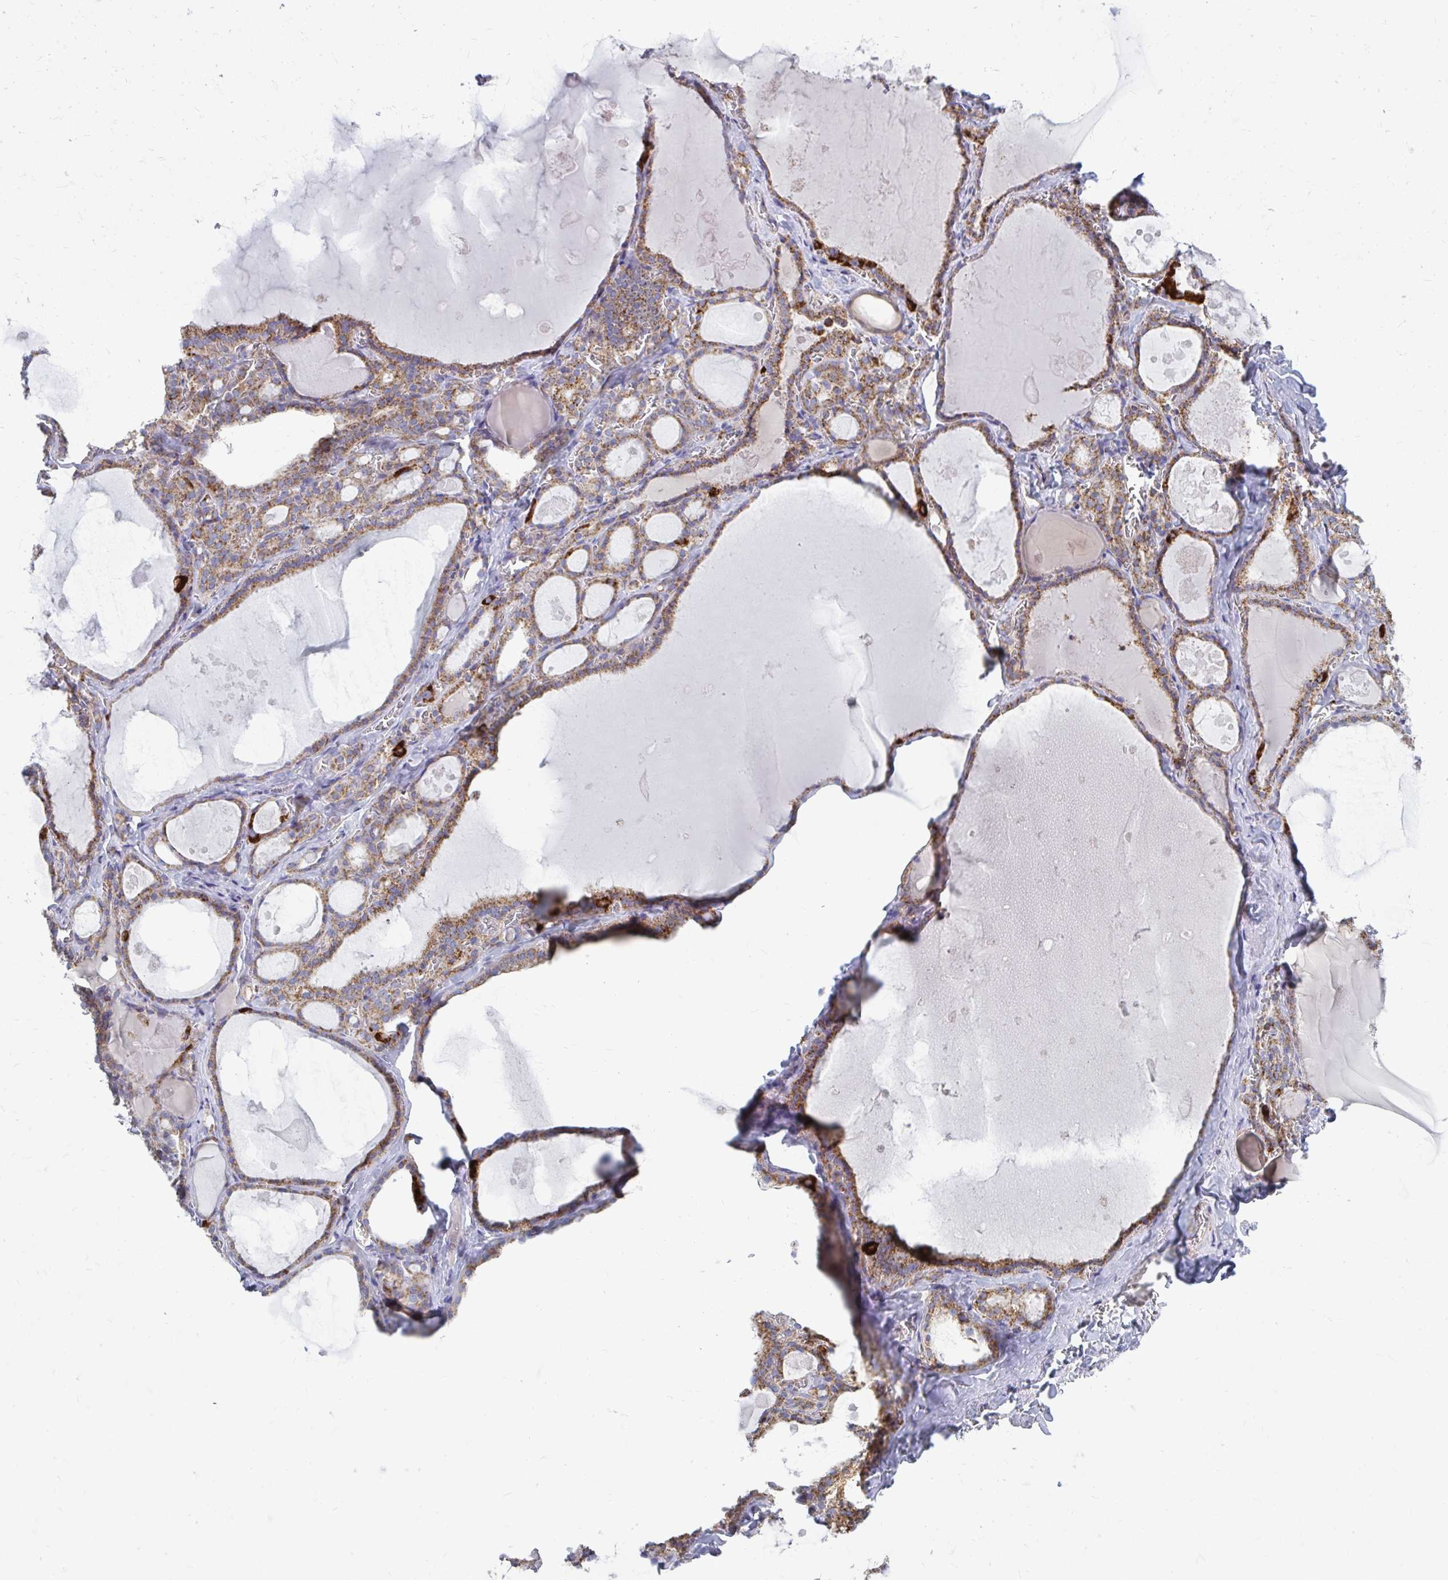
{"staining": {"intensity": "moderate", "quantity": ">75%", "location": "cytoplasmic/membranous"}, "tissue": "thyroid gland", "cell_type": "Glandular cells", "image_type": "normal", "snomed": [{"axis": "morphology", "description": "Normal tissue, NOS"}, {"axis": "topography", "description": "Thyroid gland"}], "caption": "IHC photomicrograph of unremarkable thyroid gland: human thyroid gland stained using immunohistochemistry exhibits medium levels of moderate protein expression localized specifically in the cytoplasmic/membranous of glandular cells, appearing as a cytoplasmic/membranous brown color.", "gene": "OR10R2", "patient": {"sex": "male", "age": 56}}